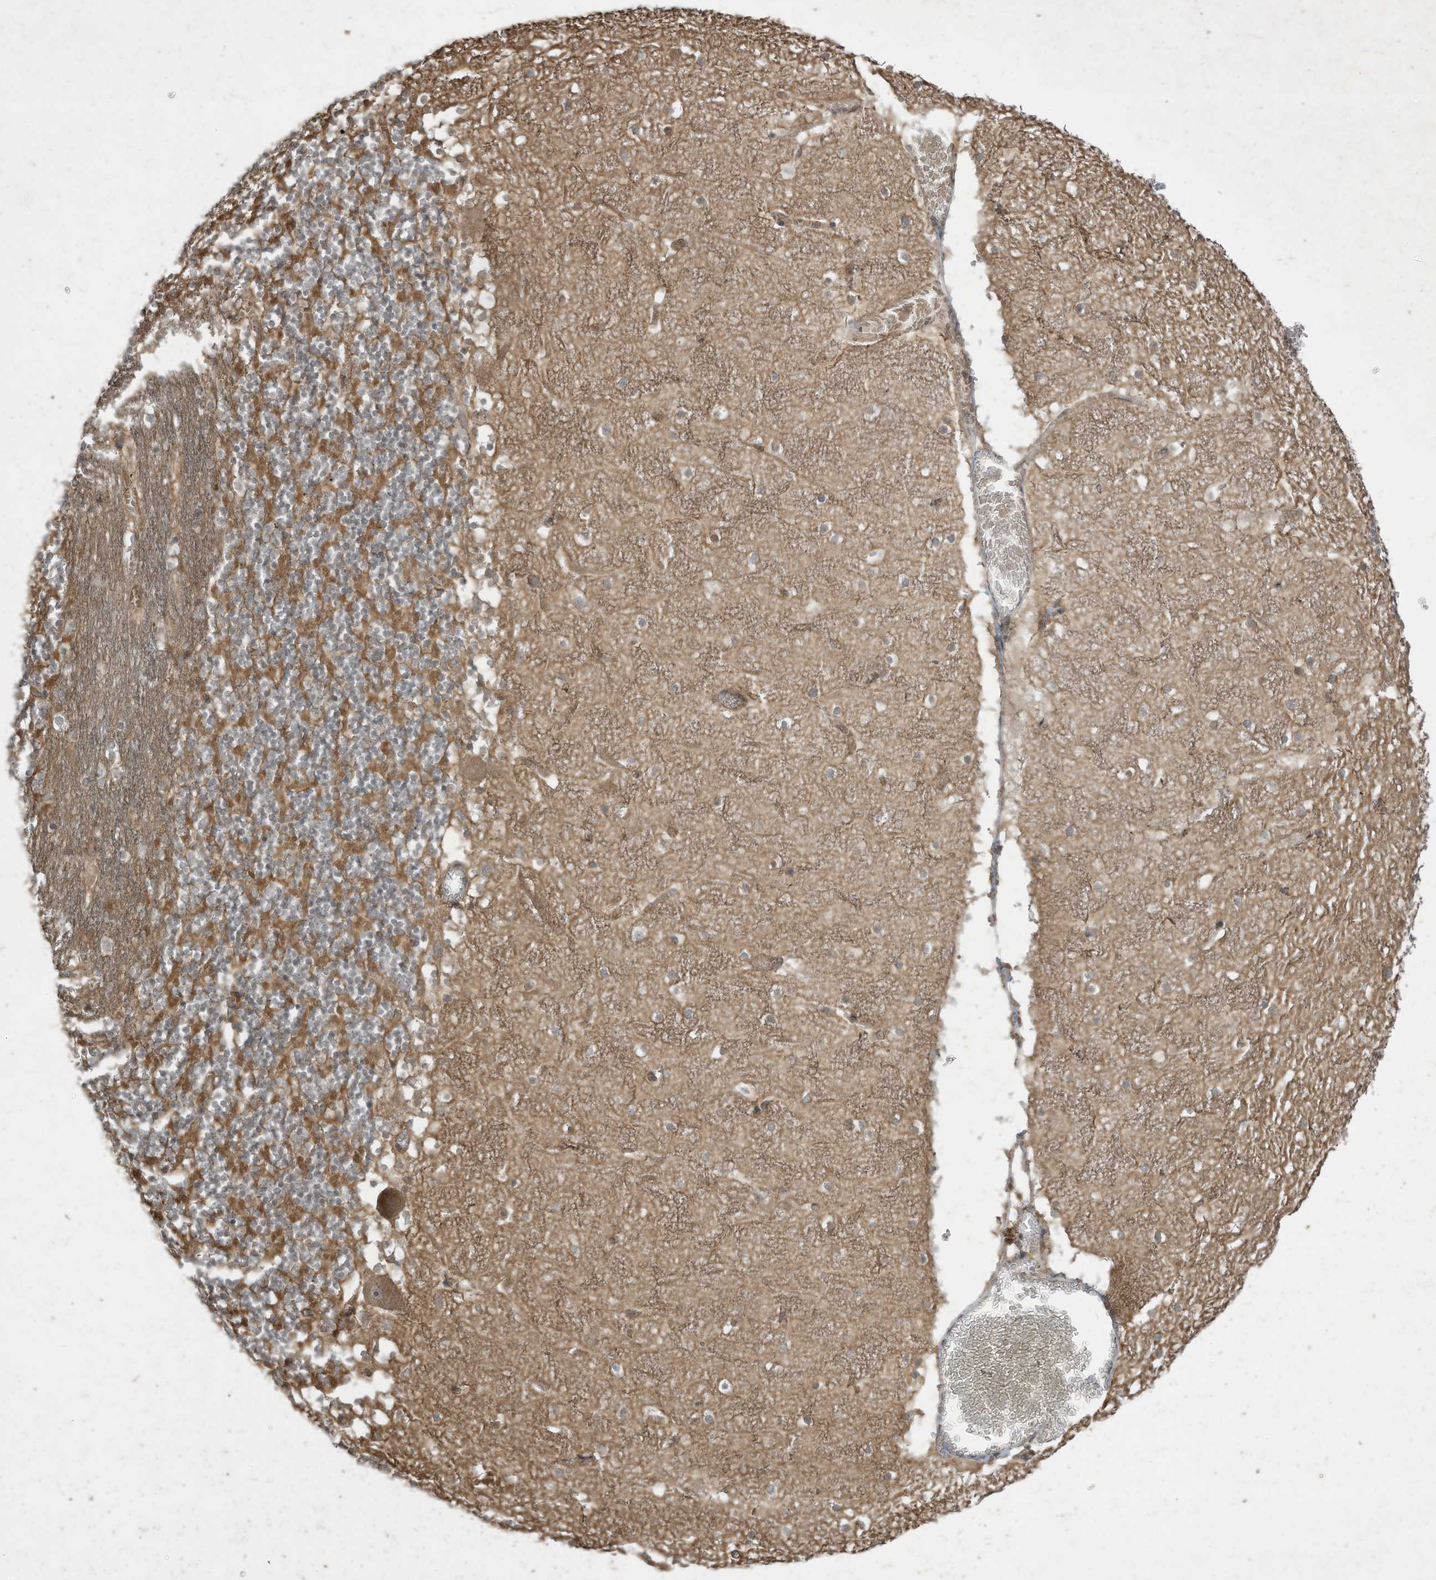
{"staining": {"intensity": "moderate", "quantity": "<25%", "location": "cytoplasmic/membranous"}, "tissue": "cerebellum", "cell_type": "Cells in granular layer", "image_type": "normal", "snomed": [{"axis": "morphology", "description": "Normal tissue, NOS"}, {"axis": "topography", "description": "Cerebellum"}], "caption": "Protein expression analysis of benign human cerebellum reveals moderate cytoplasmic/membranous expression in approximately <25% of cells in granular layer.", "gene": "MATN2", "patient": {"sex": "female", "age": 28}}